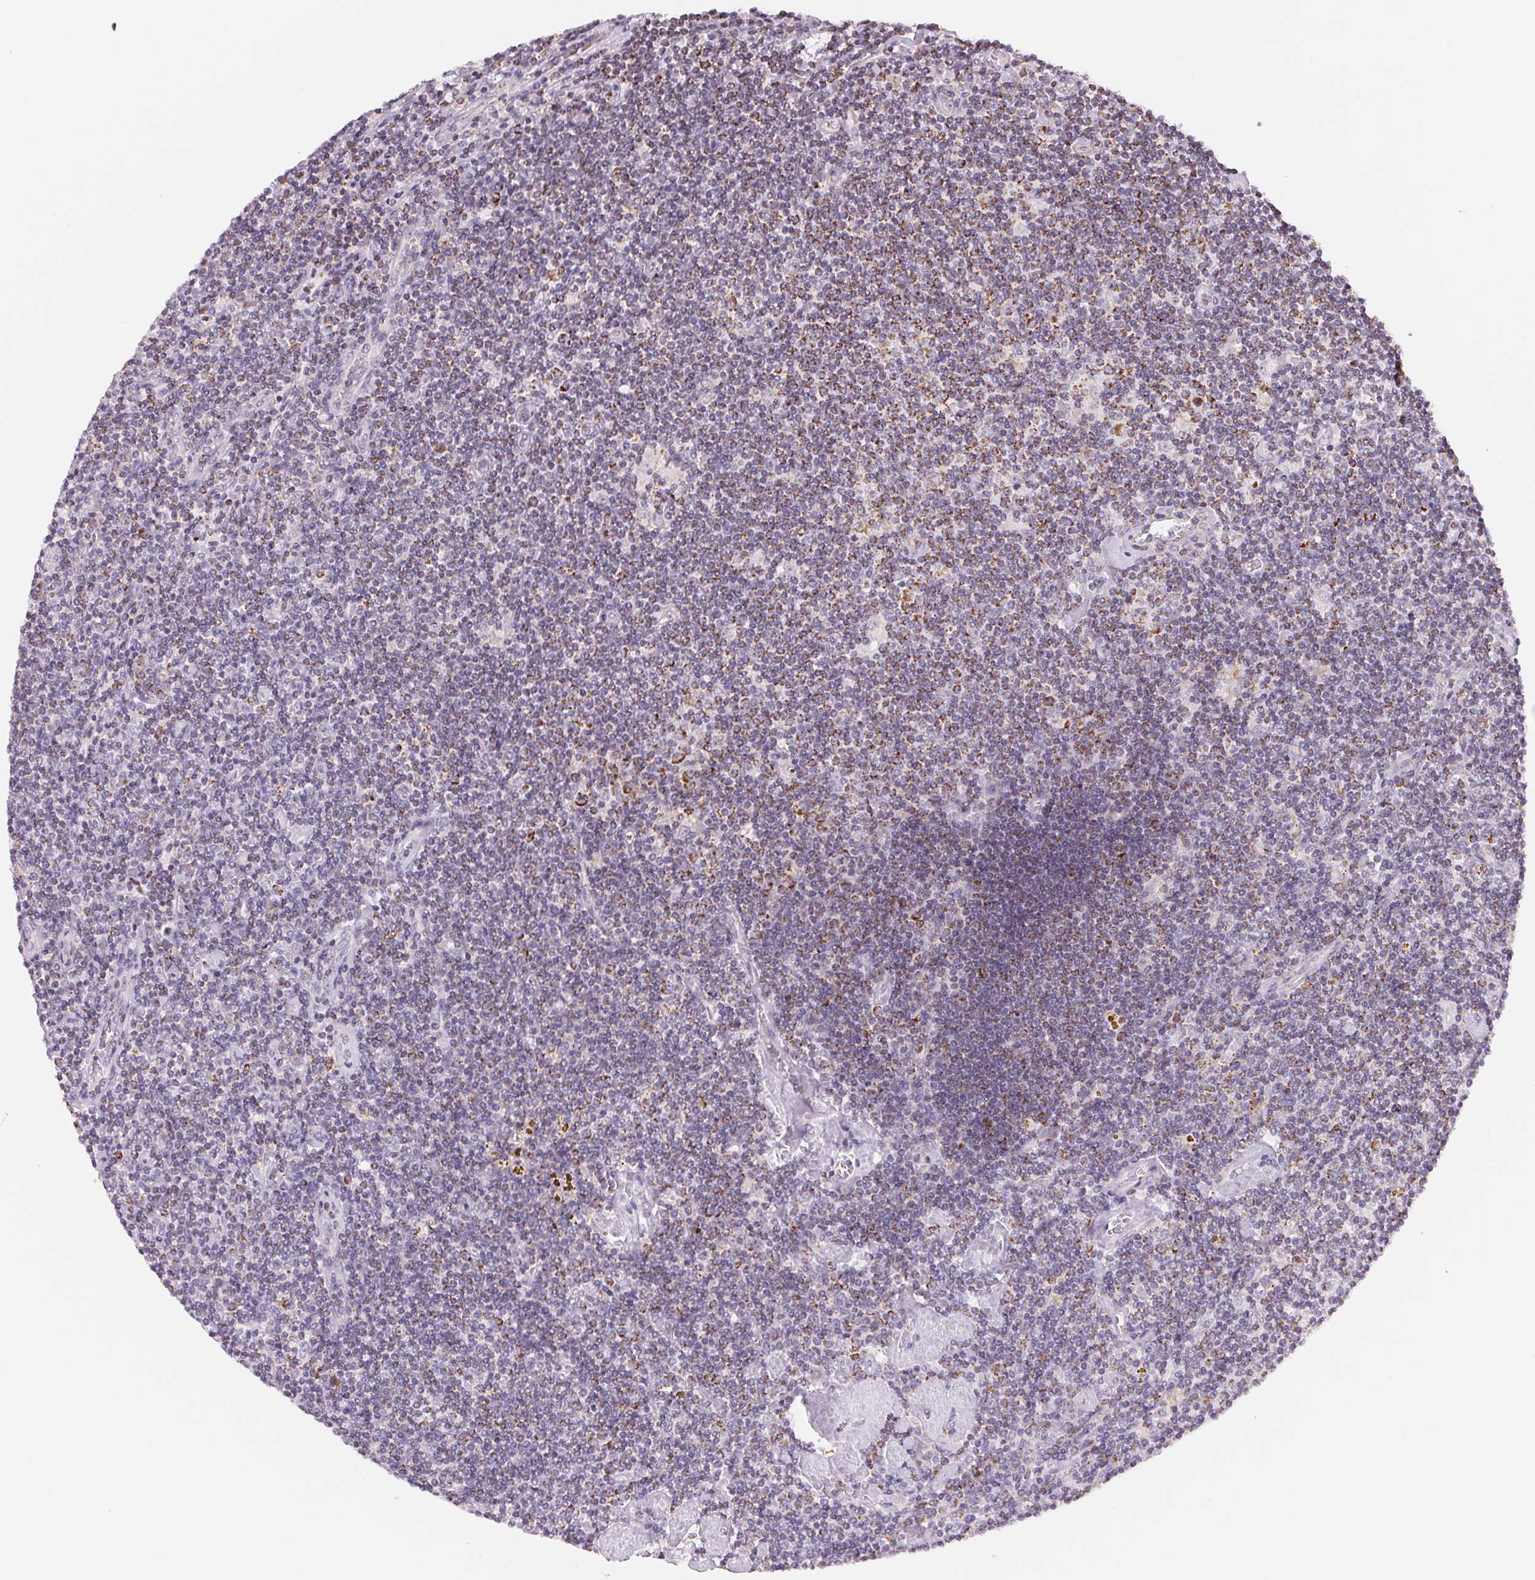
{"staining": {"intensity": "negative", "quantity": "none", "location": "none"}, "tissue": "lymphoma", "cell_type": "Tumor cells", "image_type": "cancer", "snomed": [{"axis": "morphology", "description": "Hodgkin's disease, NOS"}, {"axis": "topography", "description": "Lymph node"}], "caption": "A photomicrograph of human lymphoma is negative for staining in tumor cells.", "gene": "GIPC2", "patient": {"sex": "male", "age": 40}}